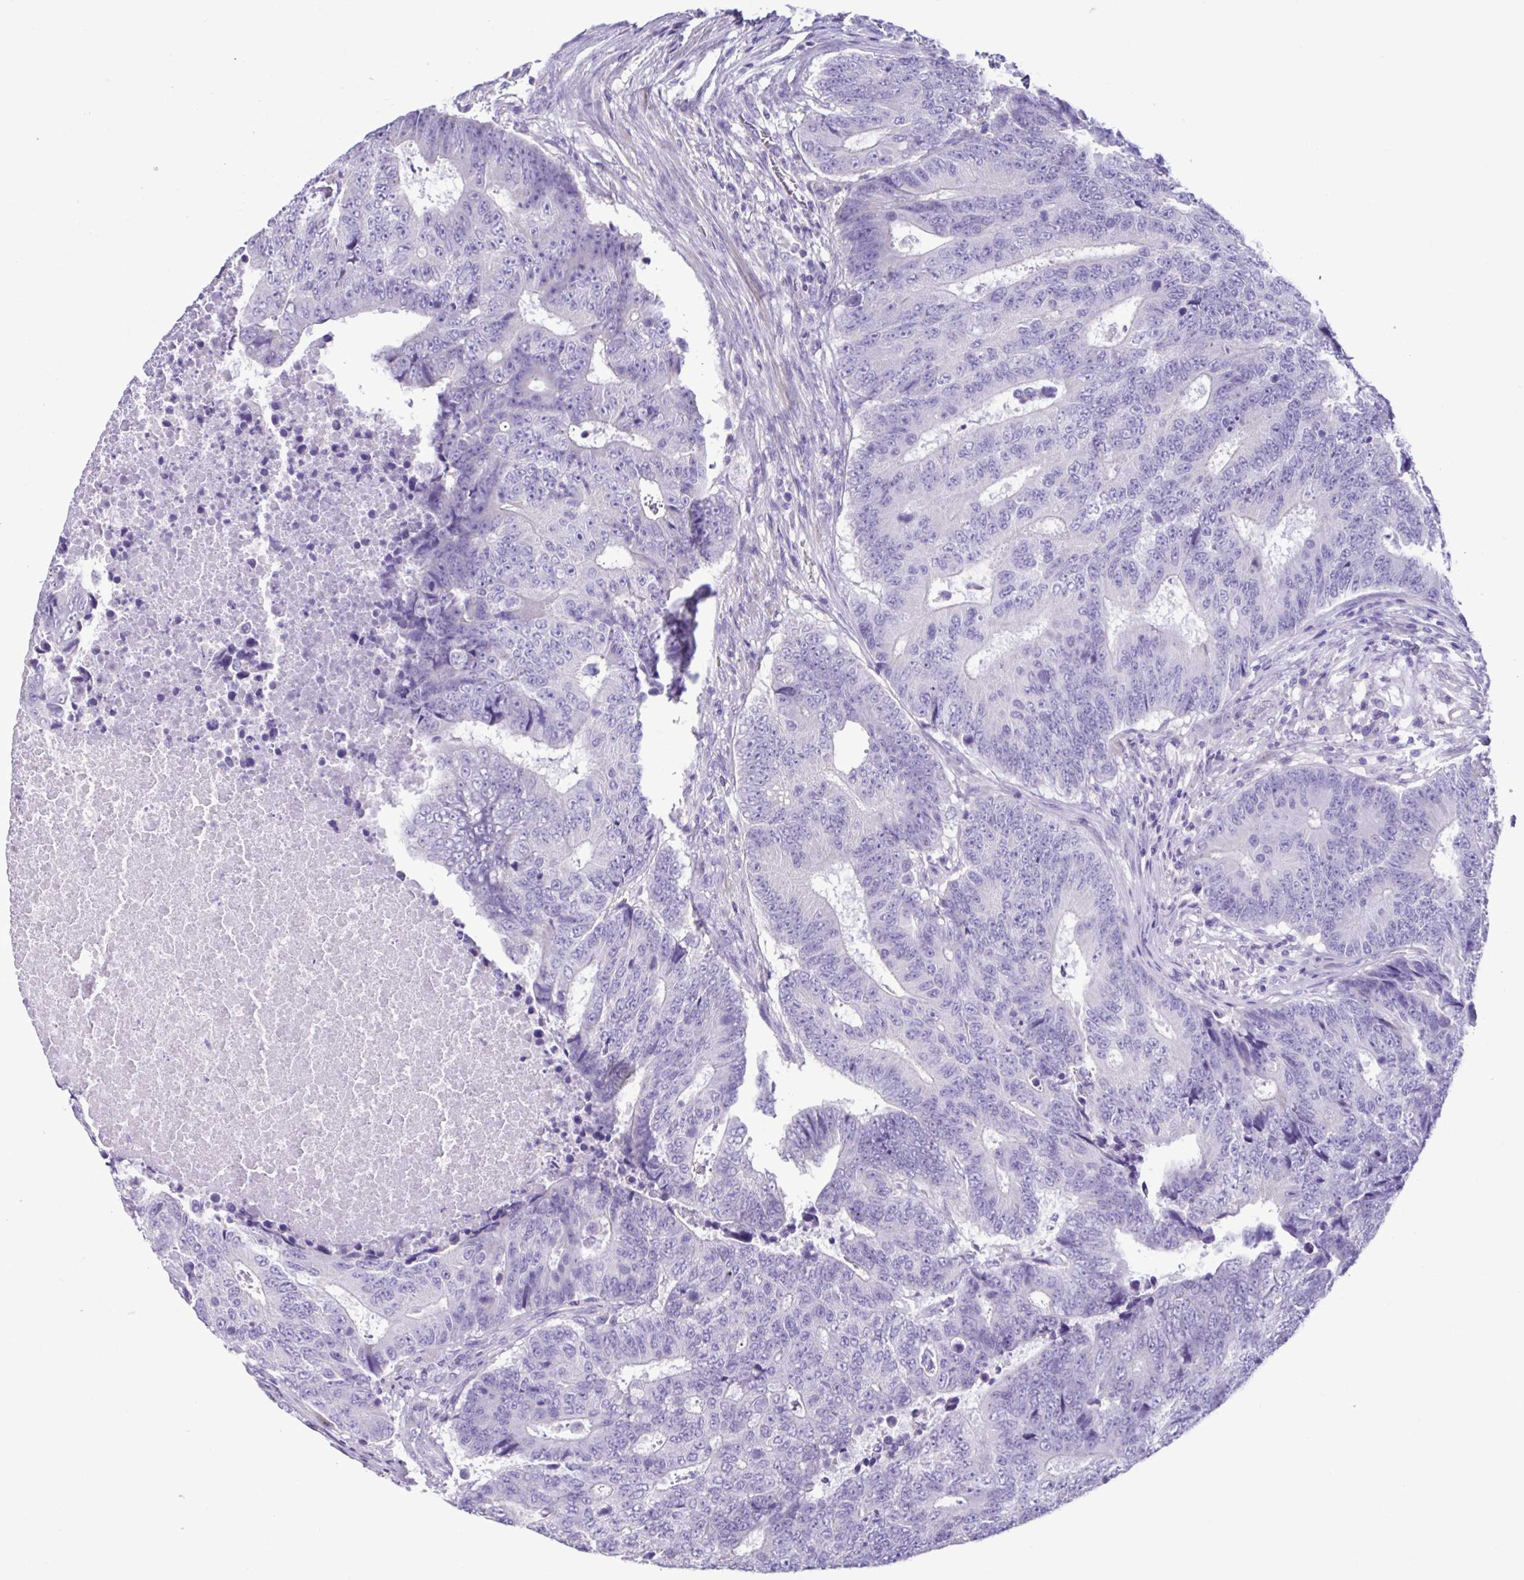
{"staining": {"intensity": "negative", "quantity": "none", "location": "none"}, "tissue": "colorectal cancer", "cell_type": "Tumor cells", "image_type": "cancer", "snomed": [{"axis": "morphology", "description": "Adenocarcinoma, NOS"}, {"axis": "topography", "description": "Colon"}], "caption": "Immunohistochemical staining of human colorectal cancer exhibits no significant staining in tumor cells.", "gene": "PLA2G4E", "patient": {"sex": "female", "age": 48}}